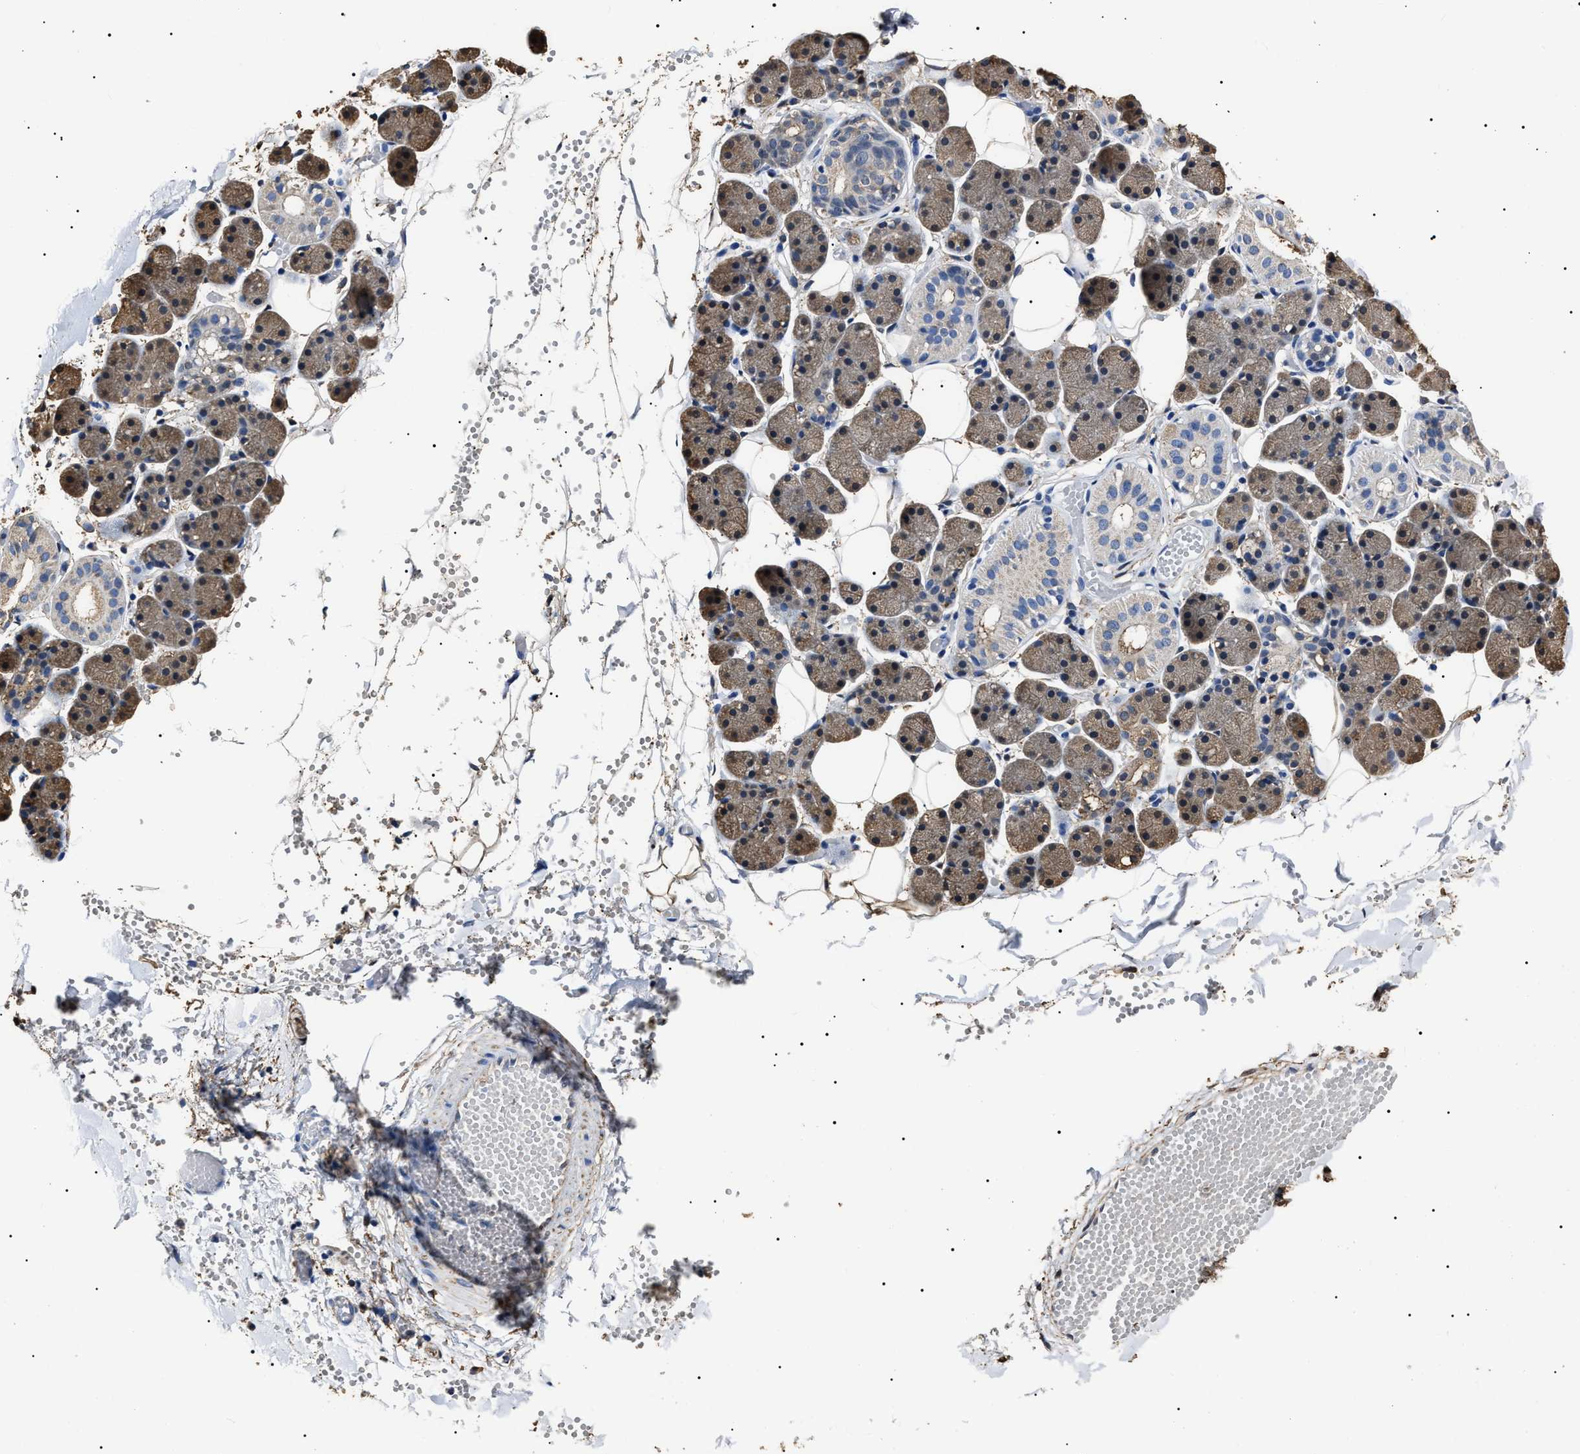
{"staining": {"intensity": "weak", "quantity": "25%-75%", "location": "cytoplasmic/membranous"}, "tissue": "salivary gland", "cell_type": "Glandular cells", "image_type": "normal", "snomed": [{"axis": "morphology", "description": "Normal tissue, NOS"}, {"axis": "topography", "description": "Salivary gland"}], "caption": "Immunohistochemical staining of unremarkable human salivary gland reveals 25%-75% levels of weak cytoplasmic/membranous protein expression in about 25%-75% of glandular cells. The protein of interest is shown in brown color, while the nuclei are stained blue.", "gene": "ALDH1A1", "patient": {"sex": "female", "age": 33}}